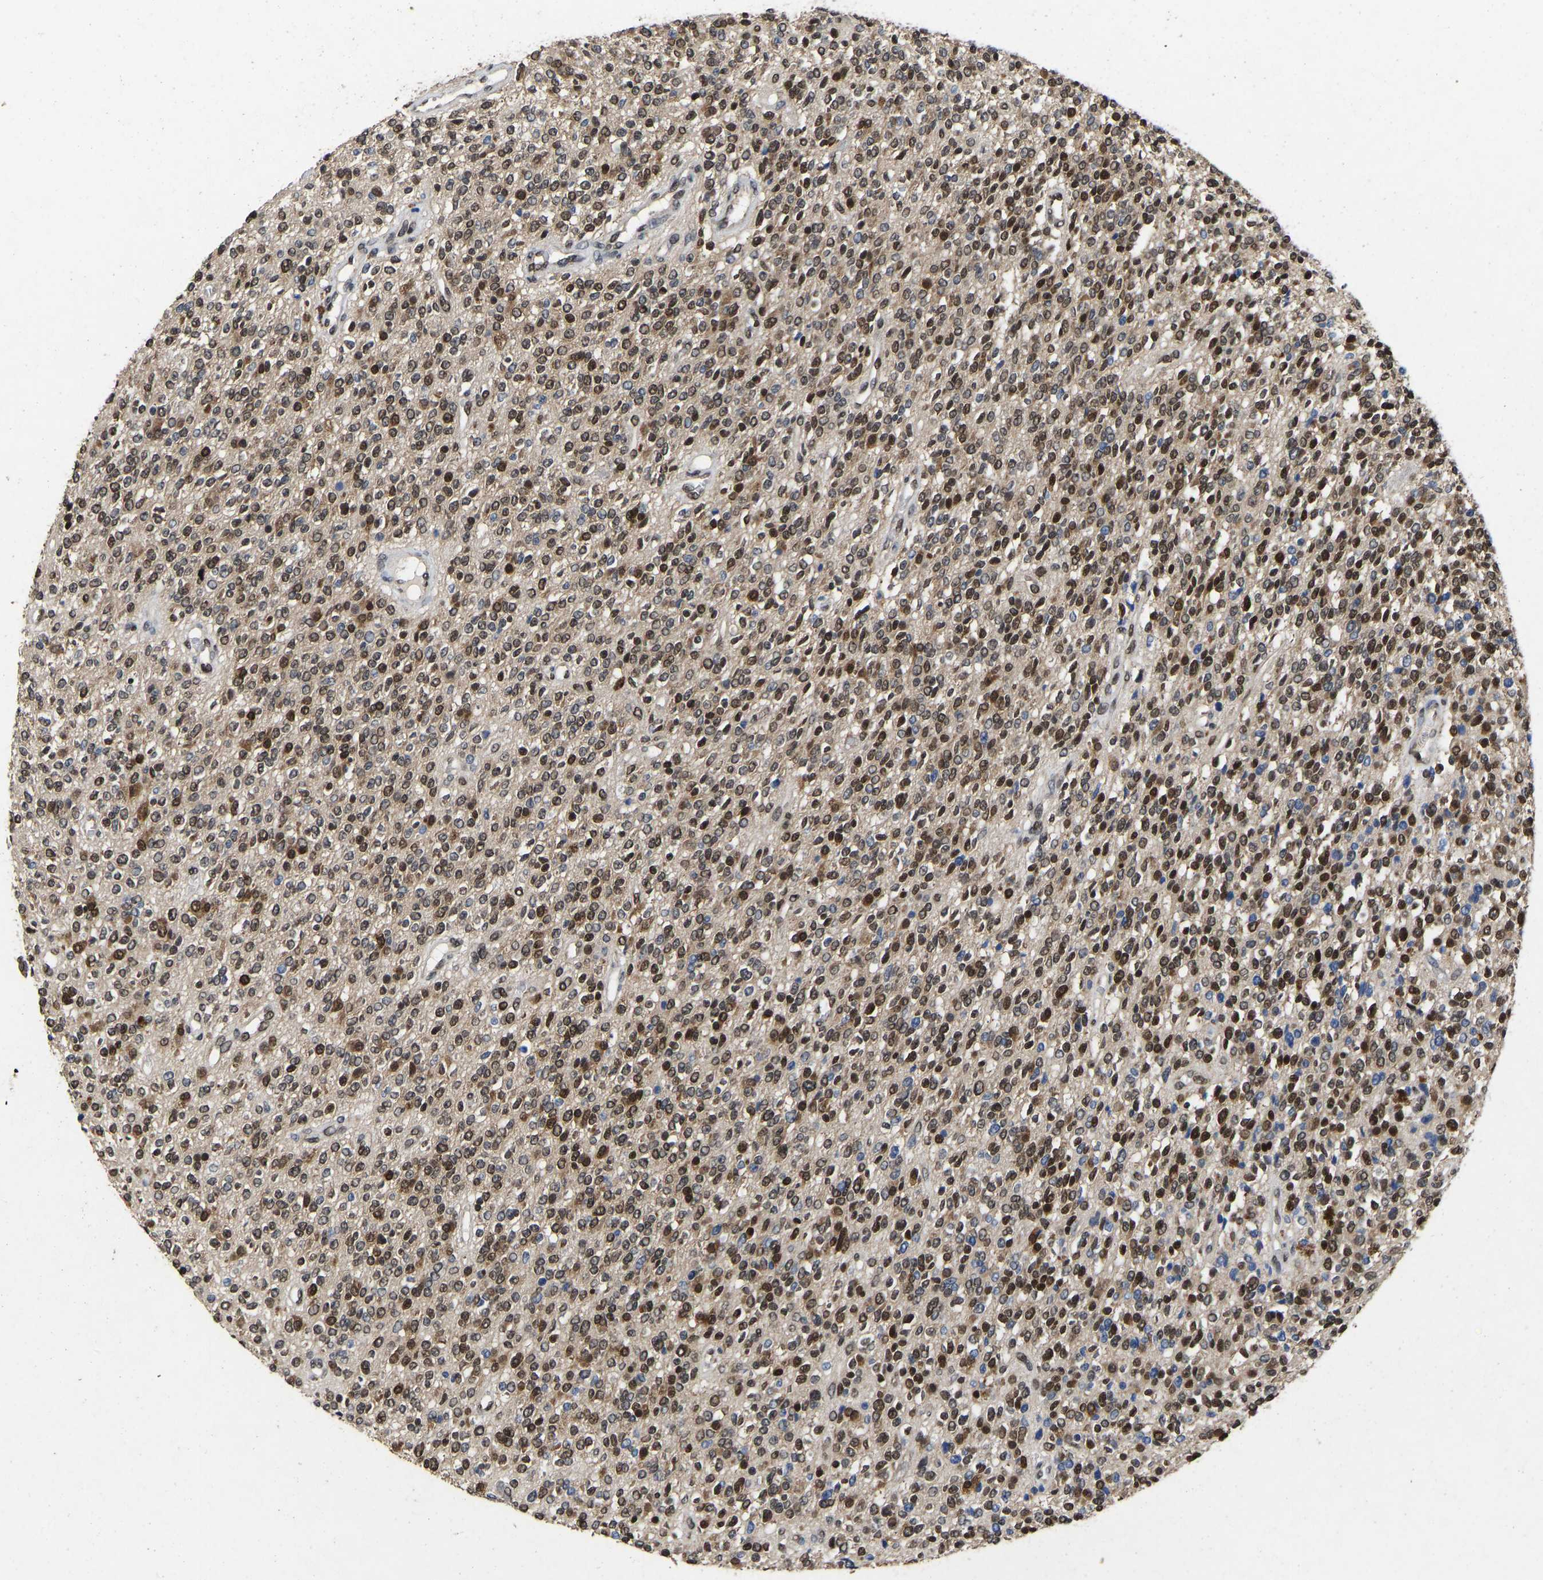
{"staining": {"intensity": "moderate", "quantity": ">75%", "location": "nuclear"}, "tissue": "glioma", "cell_type": "Tumor cells", "image_type": "cancer", "snomed": [{"axis": "morphology", "description": "Glioma, malignant, High grade"}, {"axis": "topography", "description": "Brain"}], "caption": "Glioma stained with a brown dye demonstrates moderate nuclear positive expression in about >75% of tumor cells.", "gene": "QKI", "patient": {"sex": "male", "age": 34}}